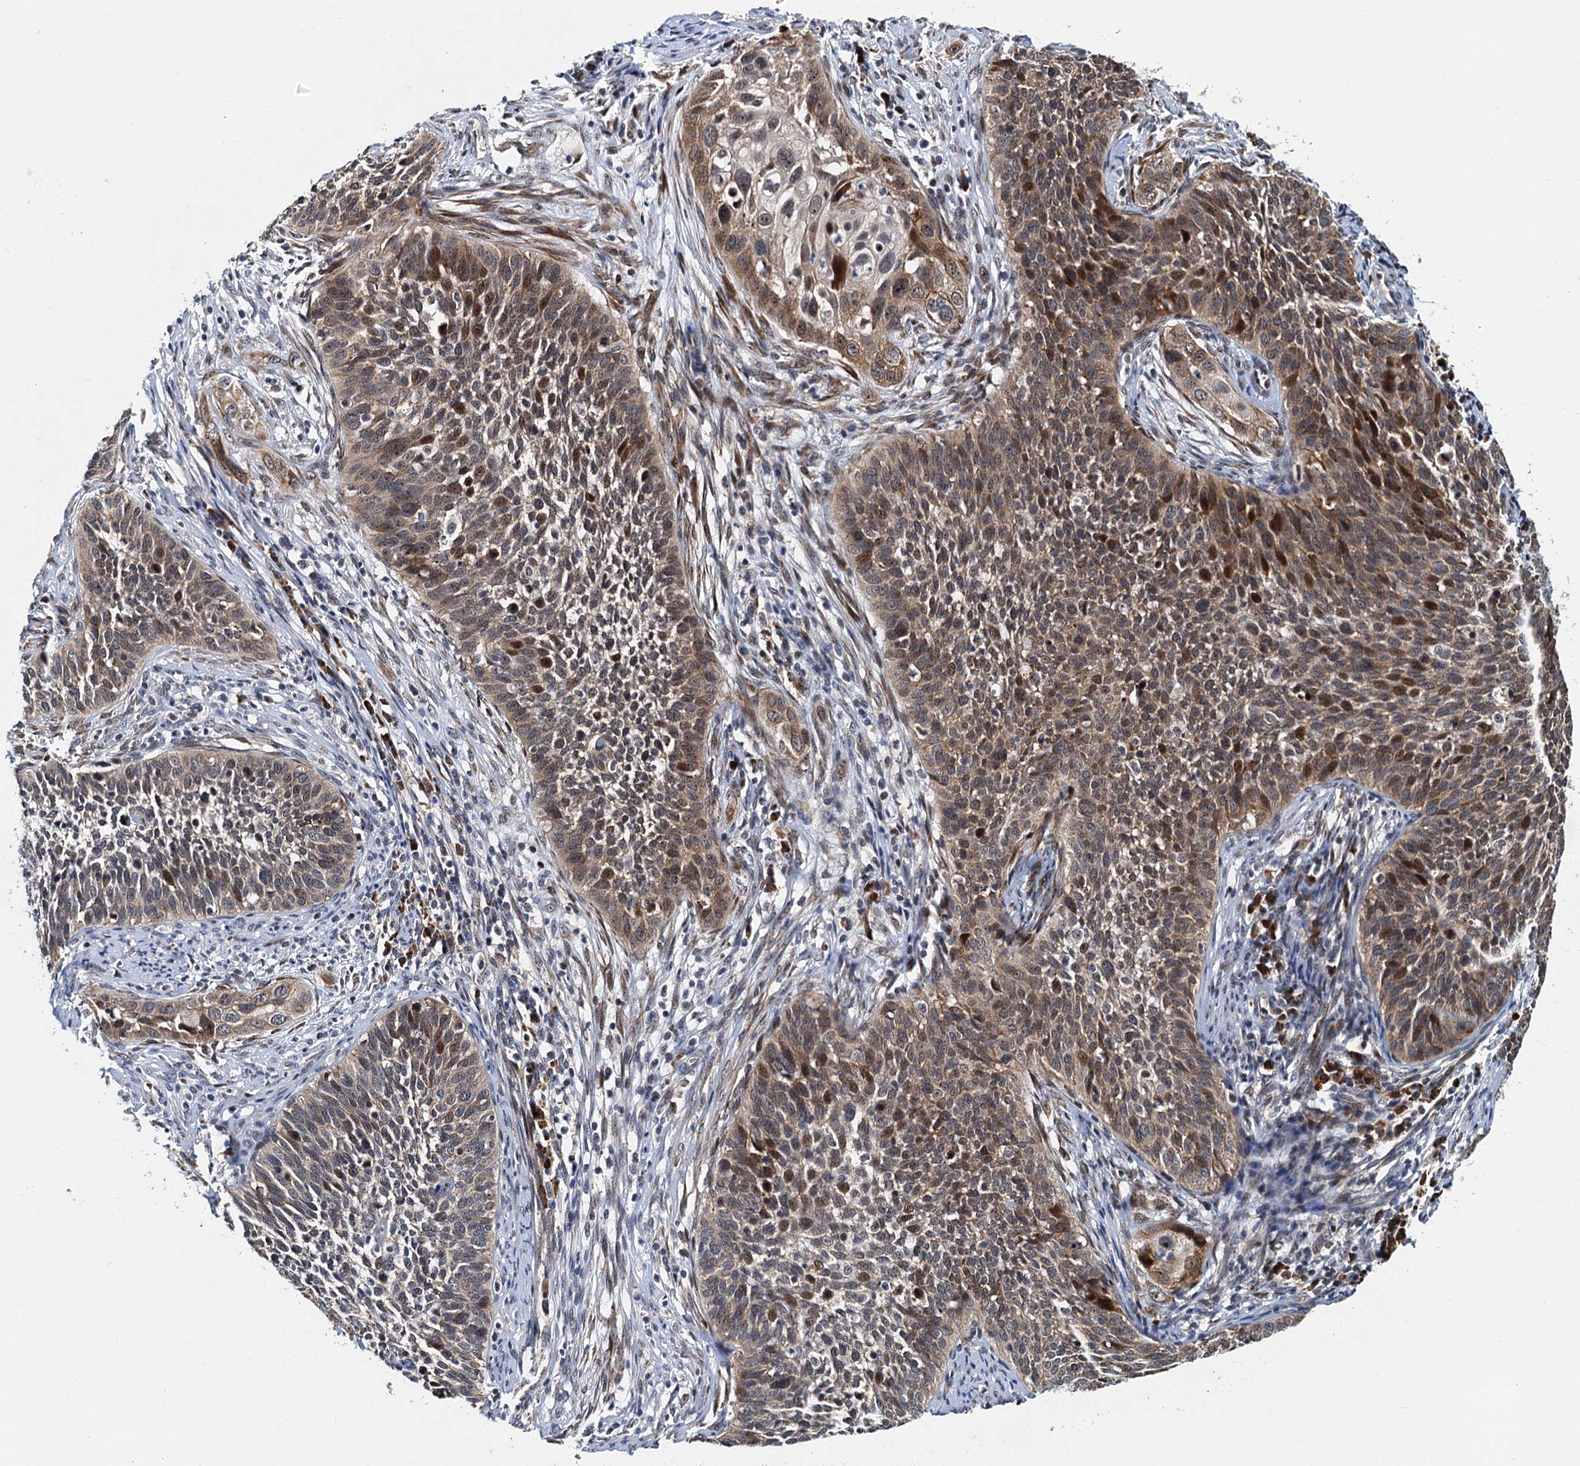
{"staining": {"intensity": "moderate", "quantity": "25%-75%", "location": "cytoplasmic/membranous,nuclear"}, "tissue": "cervical cancer", "cell_type": "Tumor cells", "image_type": "cancer", "snomed": [{"axis": "morphology", "description": "Squamous cell carcinoma, NOS"}, {"axis": "topography", "description": "Cervix"}], "caption": "Immunohistochemical staining of human cervical squamous cell carcinoma exhibits medium levels of moderate cytoplasmic/membranous and nuclear protein staining in about 25%-75% of tumor cells. The staining was performed using DAB, with brown indicating positive protein expression. Nuclei are stained blue with hematoxylin.", "gene": "DNAJC21", "patient": {"sex": "female", "age": 34}}